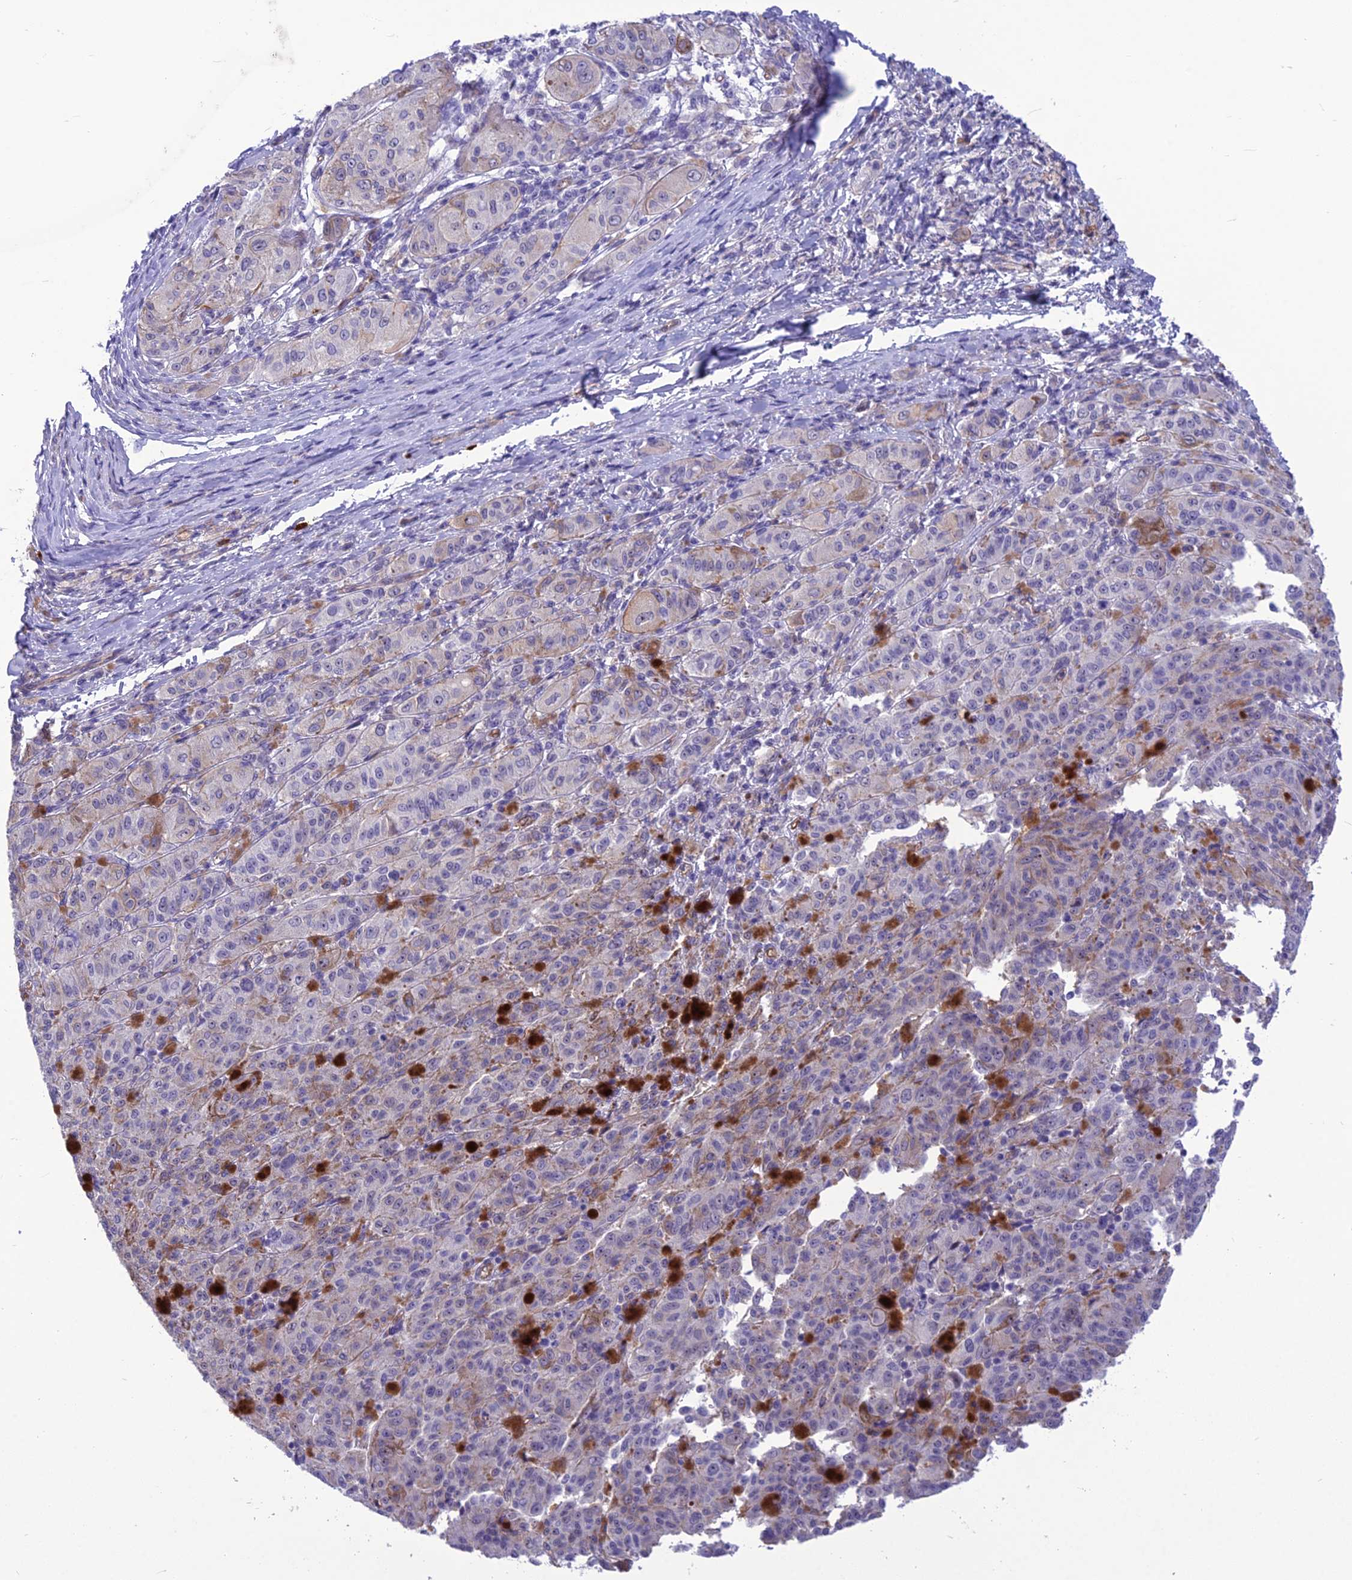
{"staining": {"intensity": "negative", "quantity": "none", "location": "none"}, "tissue": "melanoma", "cell_type": "Tumor cells", "image_type": "cancer", "snomed": [{"axis": "morphology", "description": "Malignant melanoma, NOS"}, {"axis": "topography", "description": "Skin"}], "caption": "Histopathology image shows no protein positivity in tumor cells of melanoma tissue. (DAB immunohistochemistry, high magnification).", "gene": "BBS7", "patient": {"sex": "female", "age": 52}}